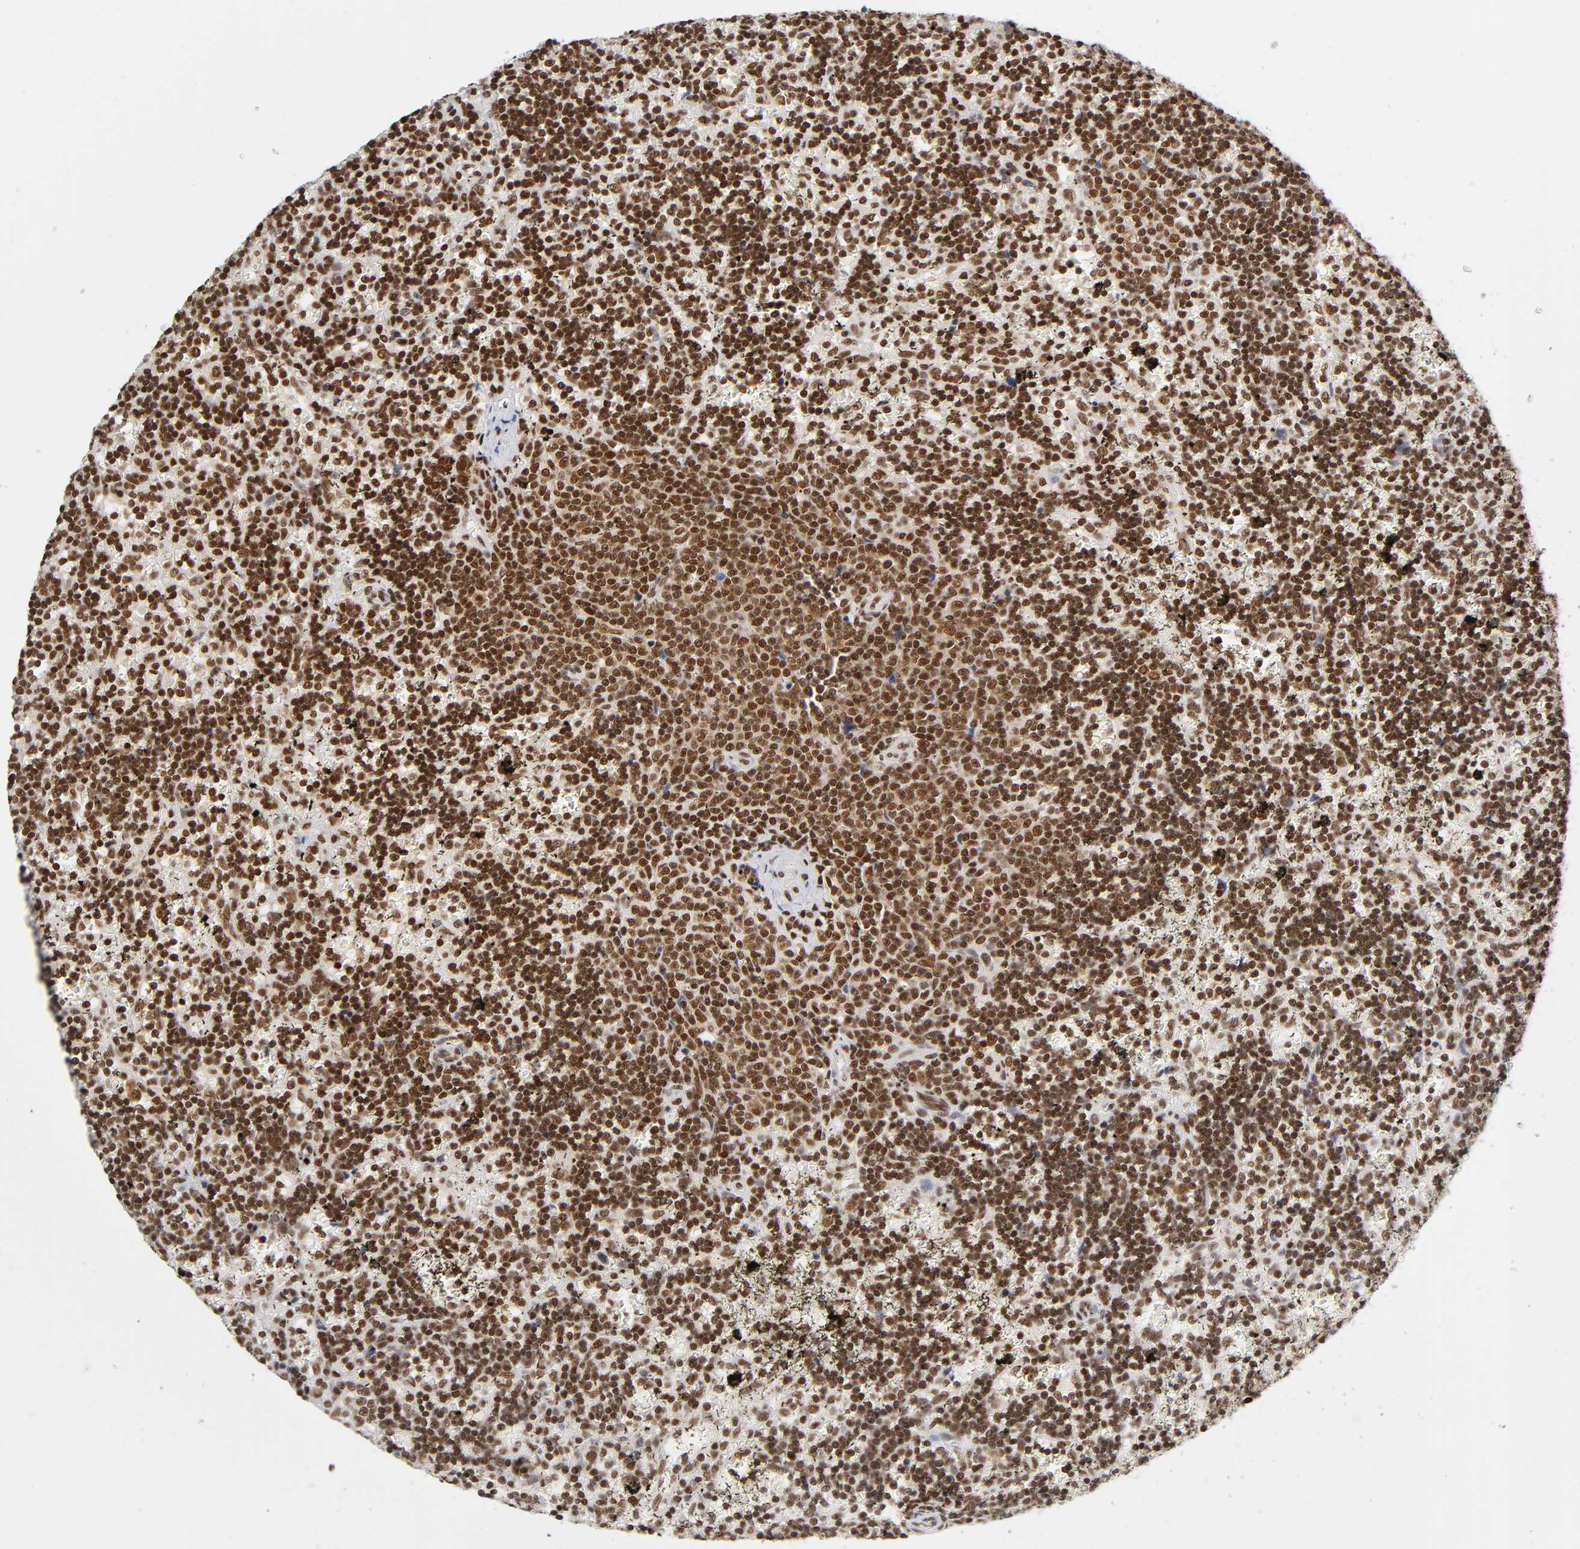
{"staining": {"intensity": "strong", "quantity": ">75%", "location": "nuclear"}, "tissue": "lymphoma", "cell_type": "Tumor cells", "image_type": "cancer", "snomed": [{"axis": "morphology", "description": "Malignant lymphoma, non-Hodgkin's type, Low grade"}, {"axis": "topography", "description": "Spleen"}], "caption": "Protein expression analysis of human low-grade malignant lymphoma, non-Hodgkin's type reveals strong nuclear staining in approximately >75% of tumor cells.", "gene": "ILKAP", "patient": {"sex": "male", "age": 60}}